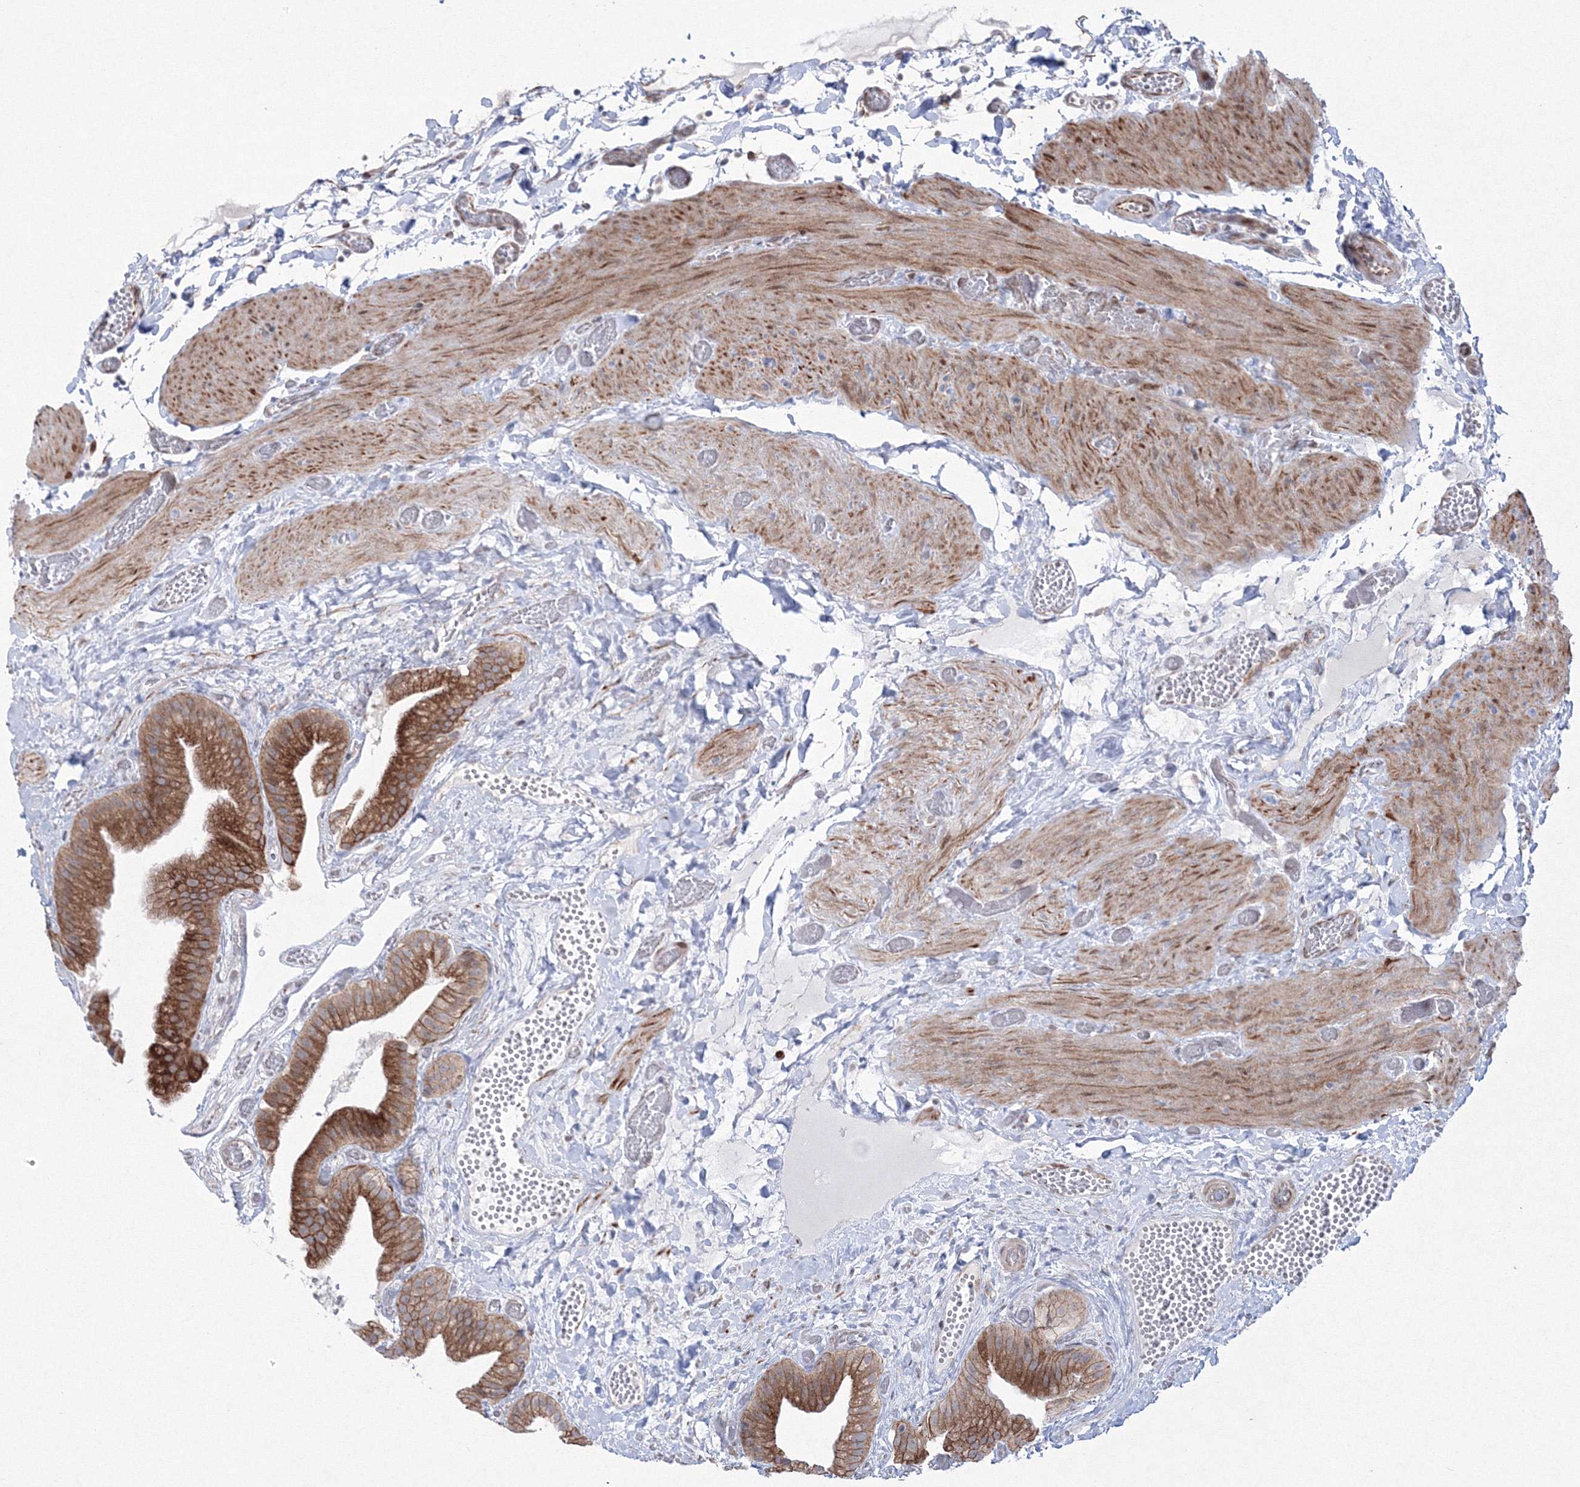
{"staining": {"intensity": "strong", "quantity": ">75%", "location": "cytoplasmic/membranous"}, "tissue": "gallbladder", "cell_type": "Glandular cells", "image_type": "normal", "snomed": [{"axis": "morphology", "description": "Normal tissue, NOS"}, {"axis": "topography", "description": "Gallbladder"}], "caption": "Immunohistochemical staining of benign gallbladder shows high levels of strong cytoplasmic/membranous staining in approximately >75% of glandular cells. The staining is performed using DAB brown chromogen to label protein expression. The nuclei are counter-stained blue using hematoxylin.", "gene": "EFCAB12", "patient": {"sex": "female", "age": 64}}